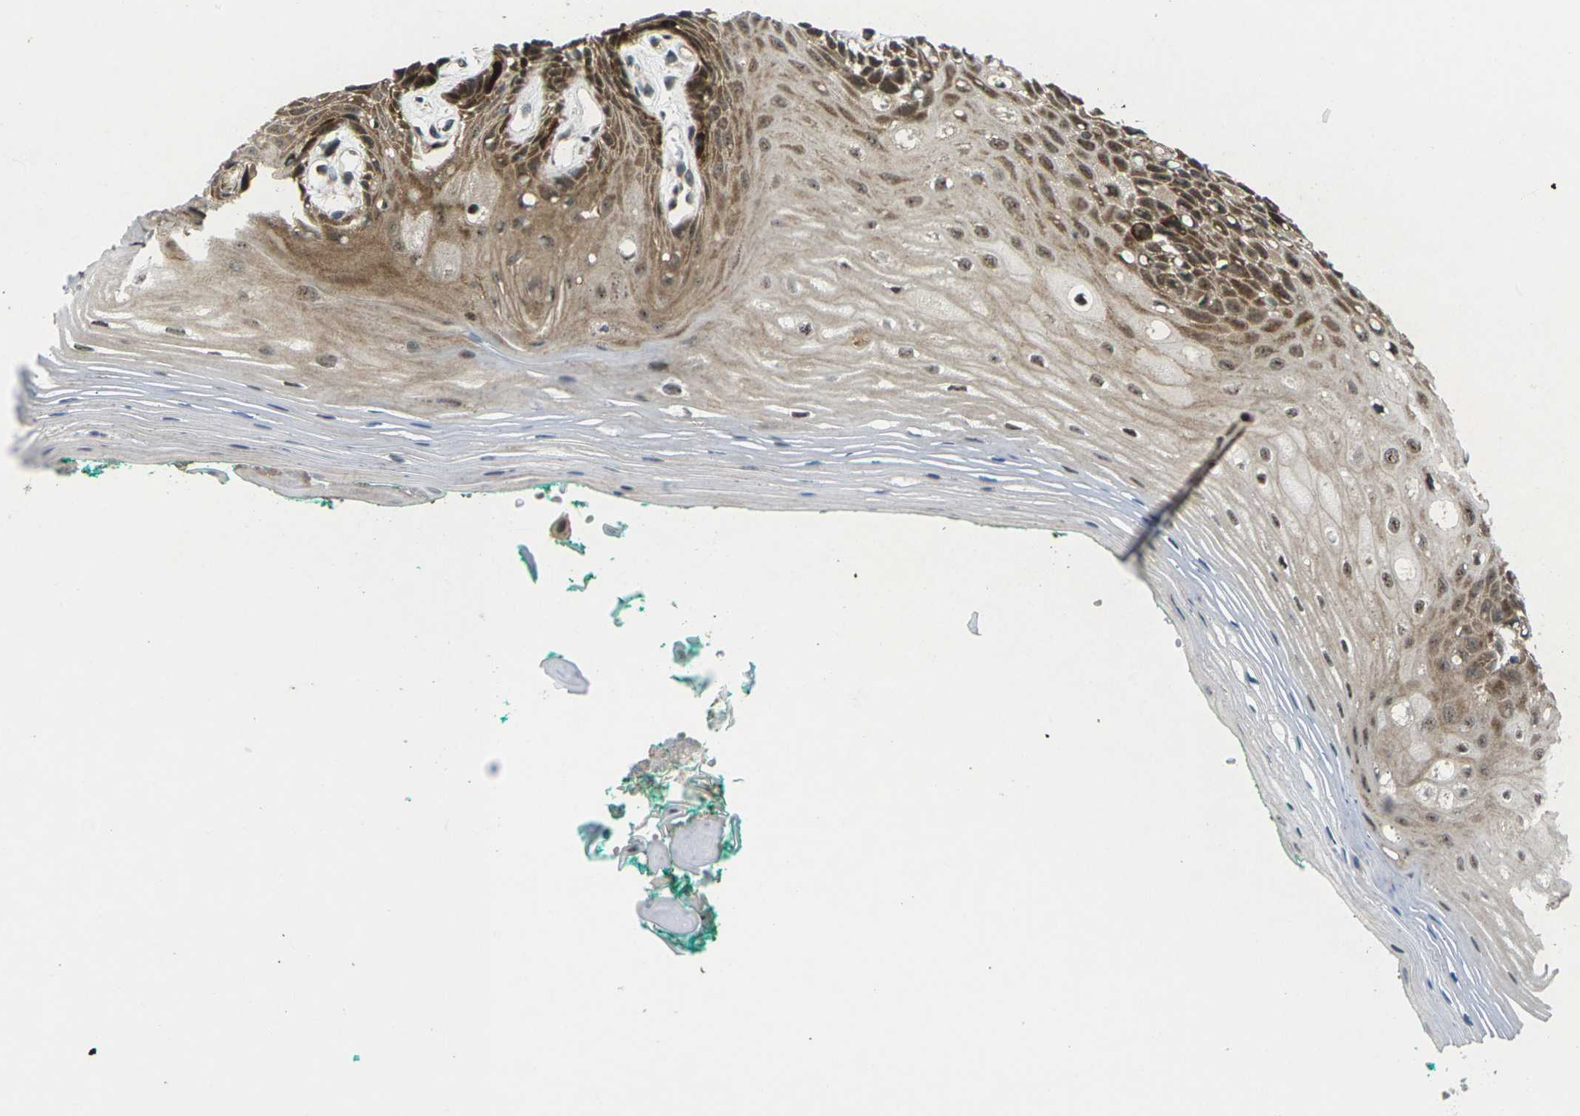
{"staining": {"intensity": "moderate", "quantity": ">75%", "location": "cytoplasmic/membranous,nuclear"}, "tissue": "oral mucosa", "cell_type": "Squamous epithelial cells", "image_type": "normal", "snomed": [{"axis": "morphology", "description": "Normal tissue, NOS"}, {"axis": "topography", "description": "Skeletal muscle"}, {"axis": "topography", "description": "Oral tissue"}, {"axis": "topography", "description": "Peripheral nerve tissue"}], "caption": "The histopathology image exhibits immunohistochemical staining of unremarkable oral mucosa. There is moderate cytoplasmic/membranous,nuclear expression is seen in approximately >75% of squamous epithelial cells.", "gene": "UBE2S", "patient": {"sex": "female", "age": 84}}